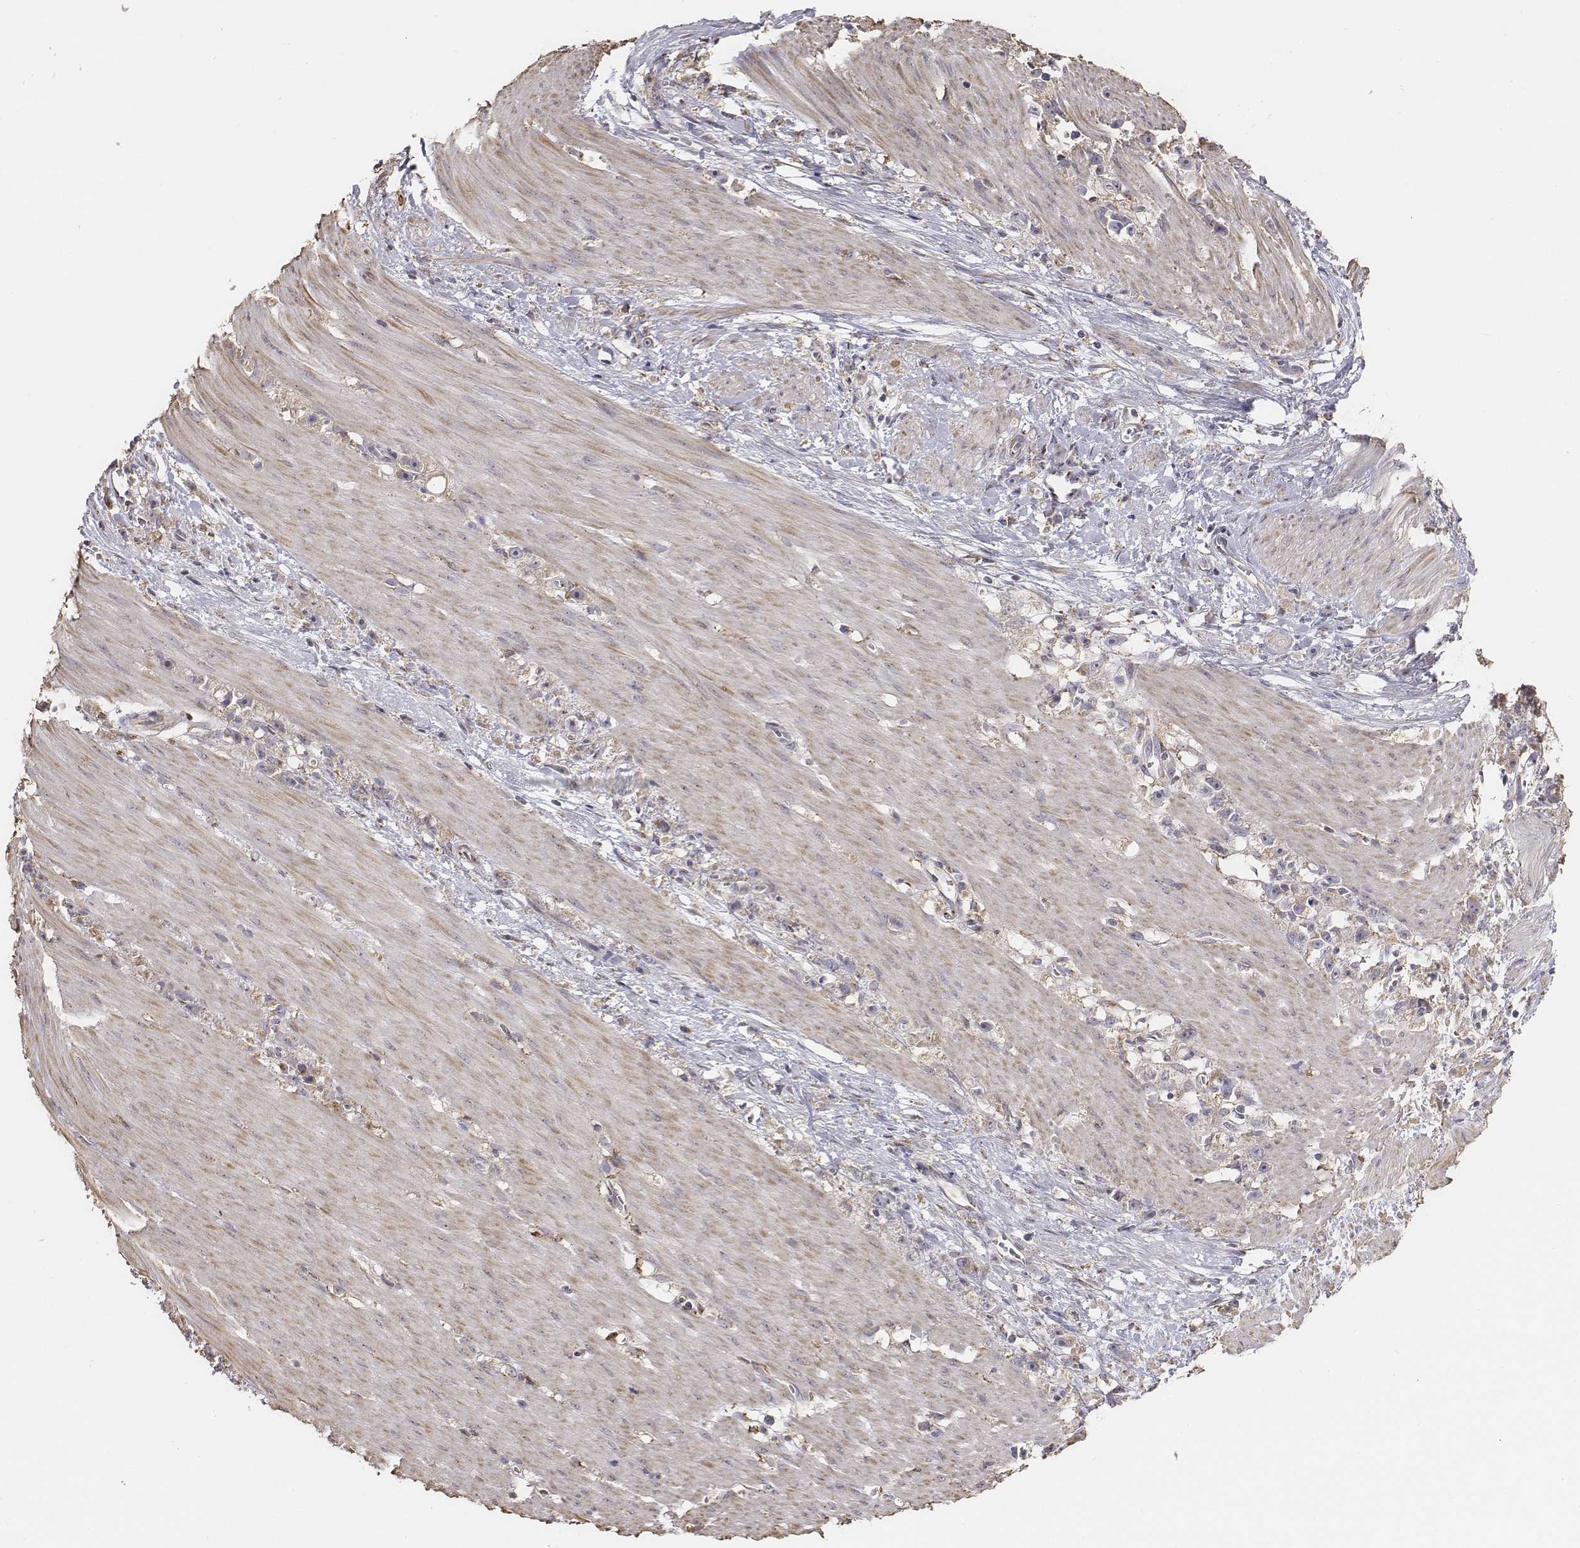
{"staining": {"intensity": "weak", "quantity": ">75%", "location": "cytoplasmic/membranous"}, "tissue": "stomach cancer", "cell_type": "Tumor cells", "image_type": "cancer", "snomed": [{"axis": "morphology", "description": "Adenocarcinoma, NOS"}, {"axis": "topography", "description": "Stomach"}], "caption": "Stomach cancer (adenocarcinoma) stained with a brown dye displays weak cytoplasmic/membranous positive positivity in about >75% of tumor cells.", "gene": "AP1B1", "patient": {"sex": "female", "age": 59}}